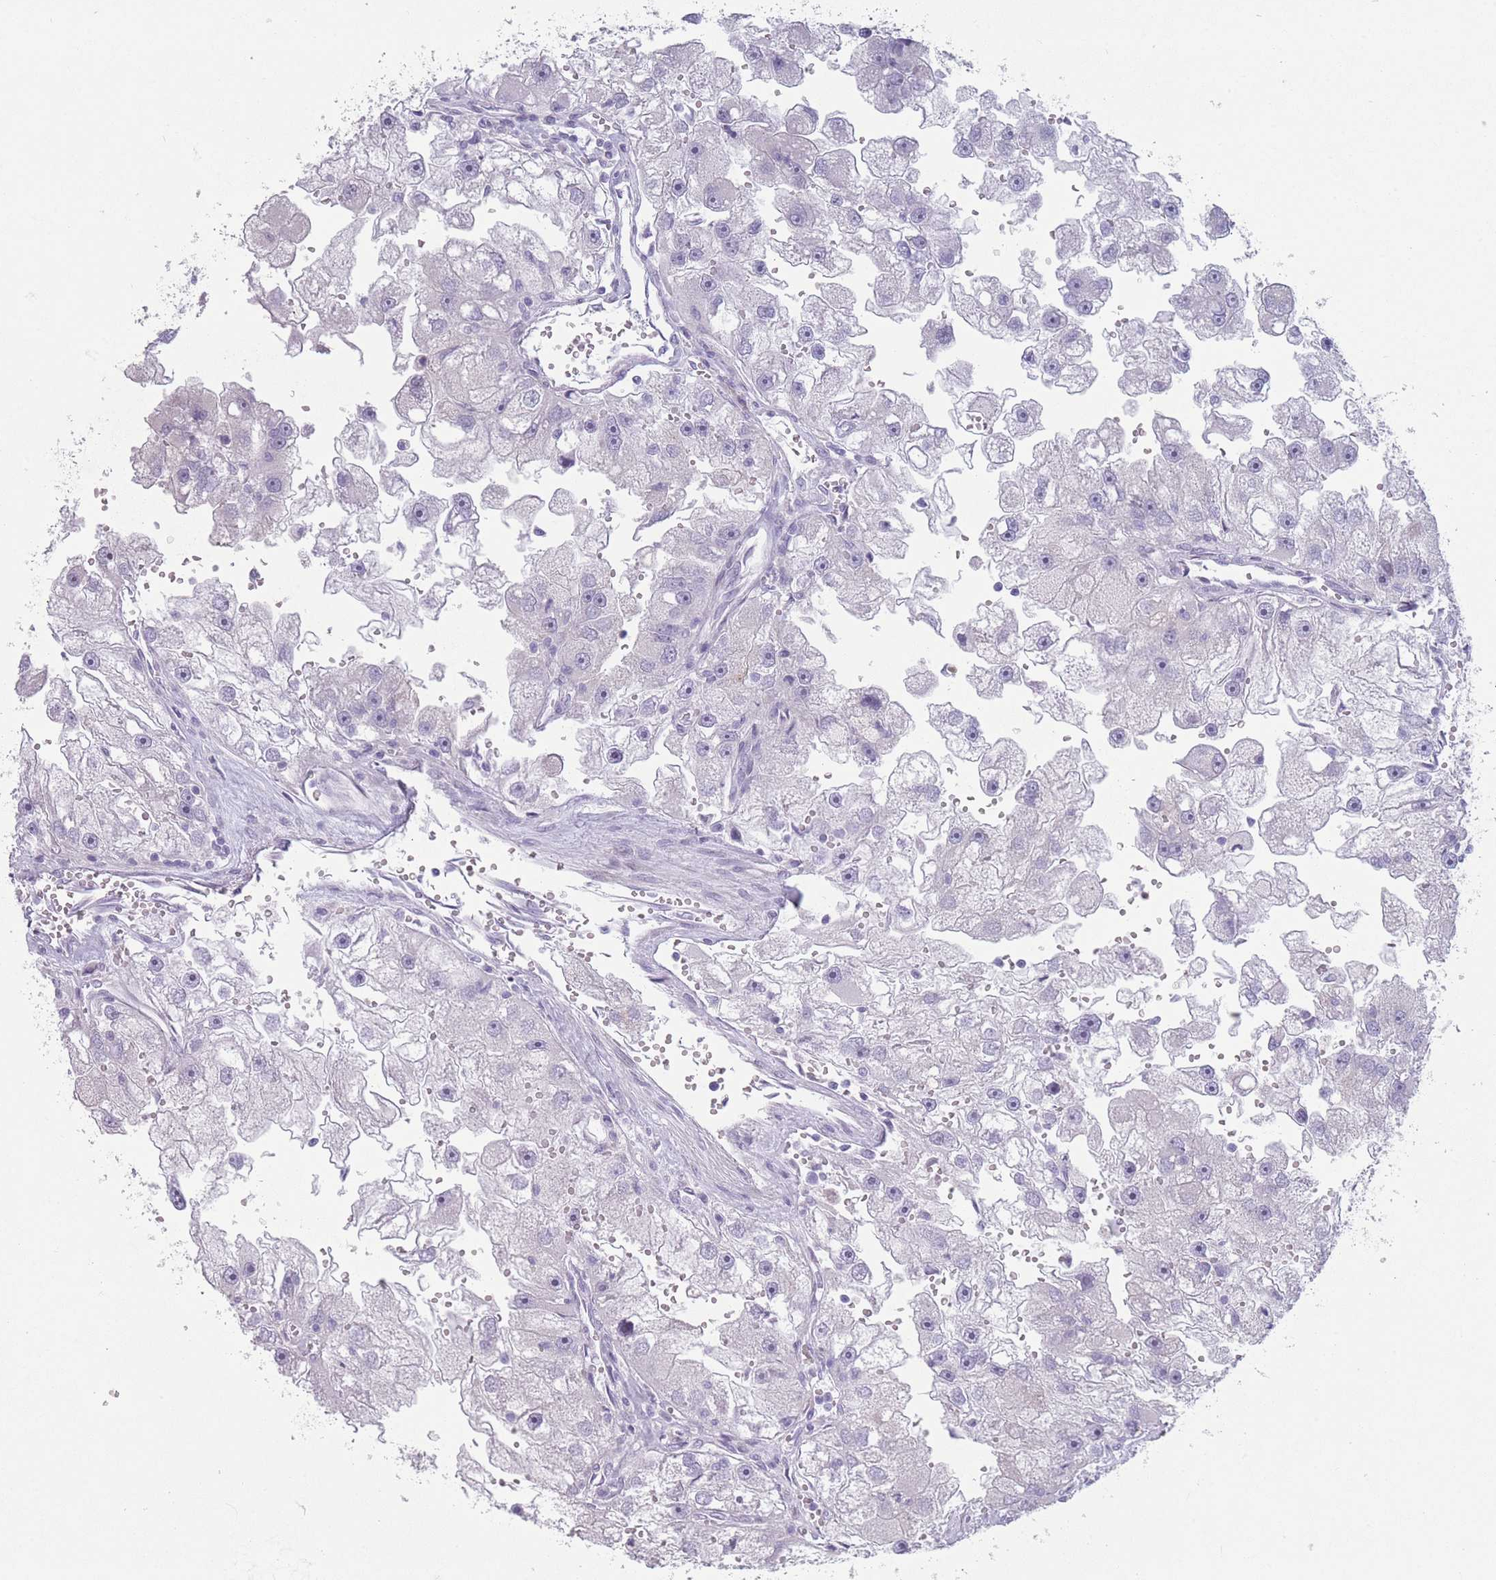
{"staining": {"intensity": "negative", "quantity": "none", "location": "none"}, "tissue": "renal cancer", "cell_type": "Tumor cells", "image_type": "cancer", "snomed": [{"axis": "morphology", "description": "Adenocarcinoma, NOS"}, {"axis": "topography", "description": "Kidney"}], "caption": "Protein analysis of renal cancer shows no significant staining in tumor cells.", "gene": "PAIP2B", "patient": {"sex": "male", "age": 63}}